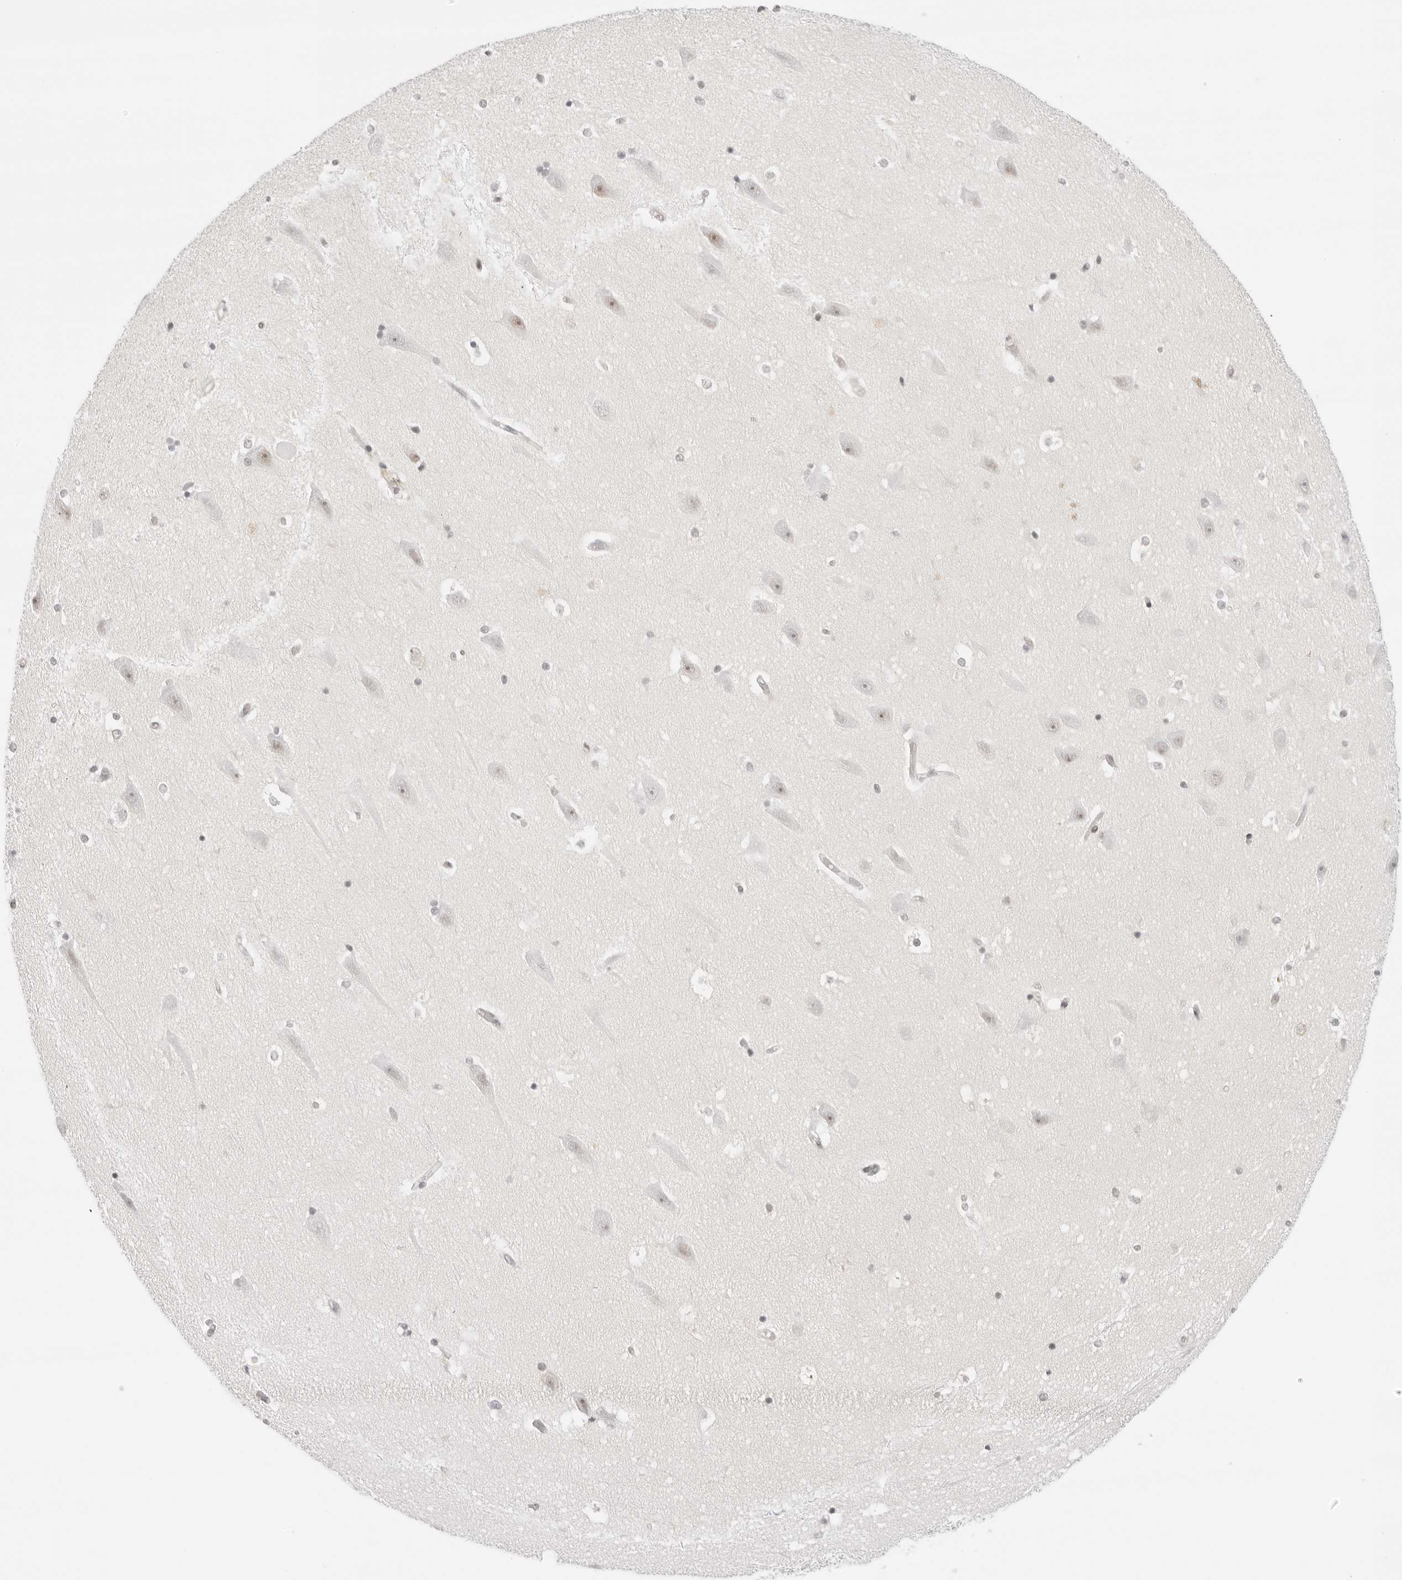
{"staining": {"intensity": "negative", "quantity": "none", "location": "none"}, "tissue": "hippocampus", "cell_type": "Glial cells", "image_type": "normal", "snomed": [{"axis": "morphology", "description": "Normal tissue, NOS"}, {"axis": "topography", "description": "Hippocampus"}], "caption": "Immunohistochemistry of benign hippocampus demonstrates no staining in glial cells. (DAB (3,3'-diaminobenzidine) immunohistochemistry (IHC) with hematoxylin counter stain).", "gene": "TCIM", "patient": {"sex": "male", "age": 45}}